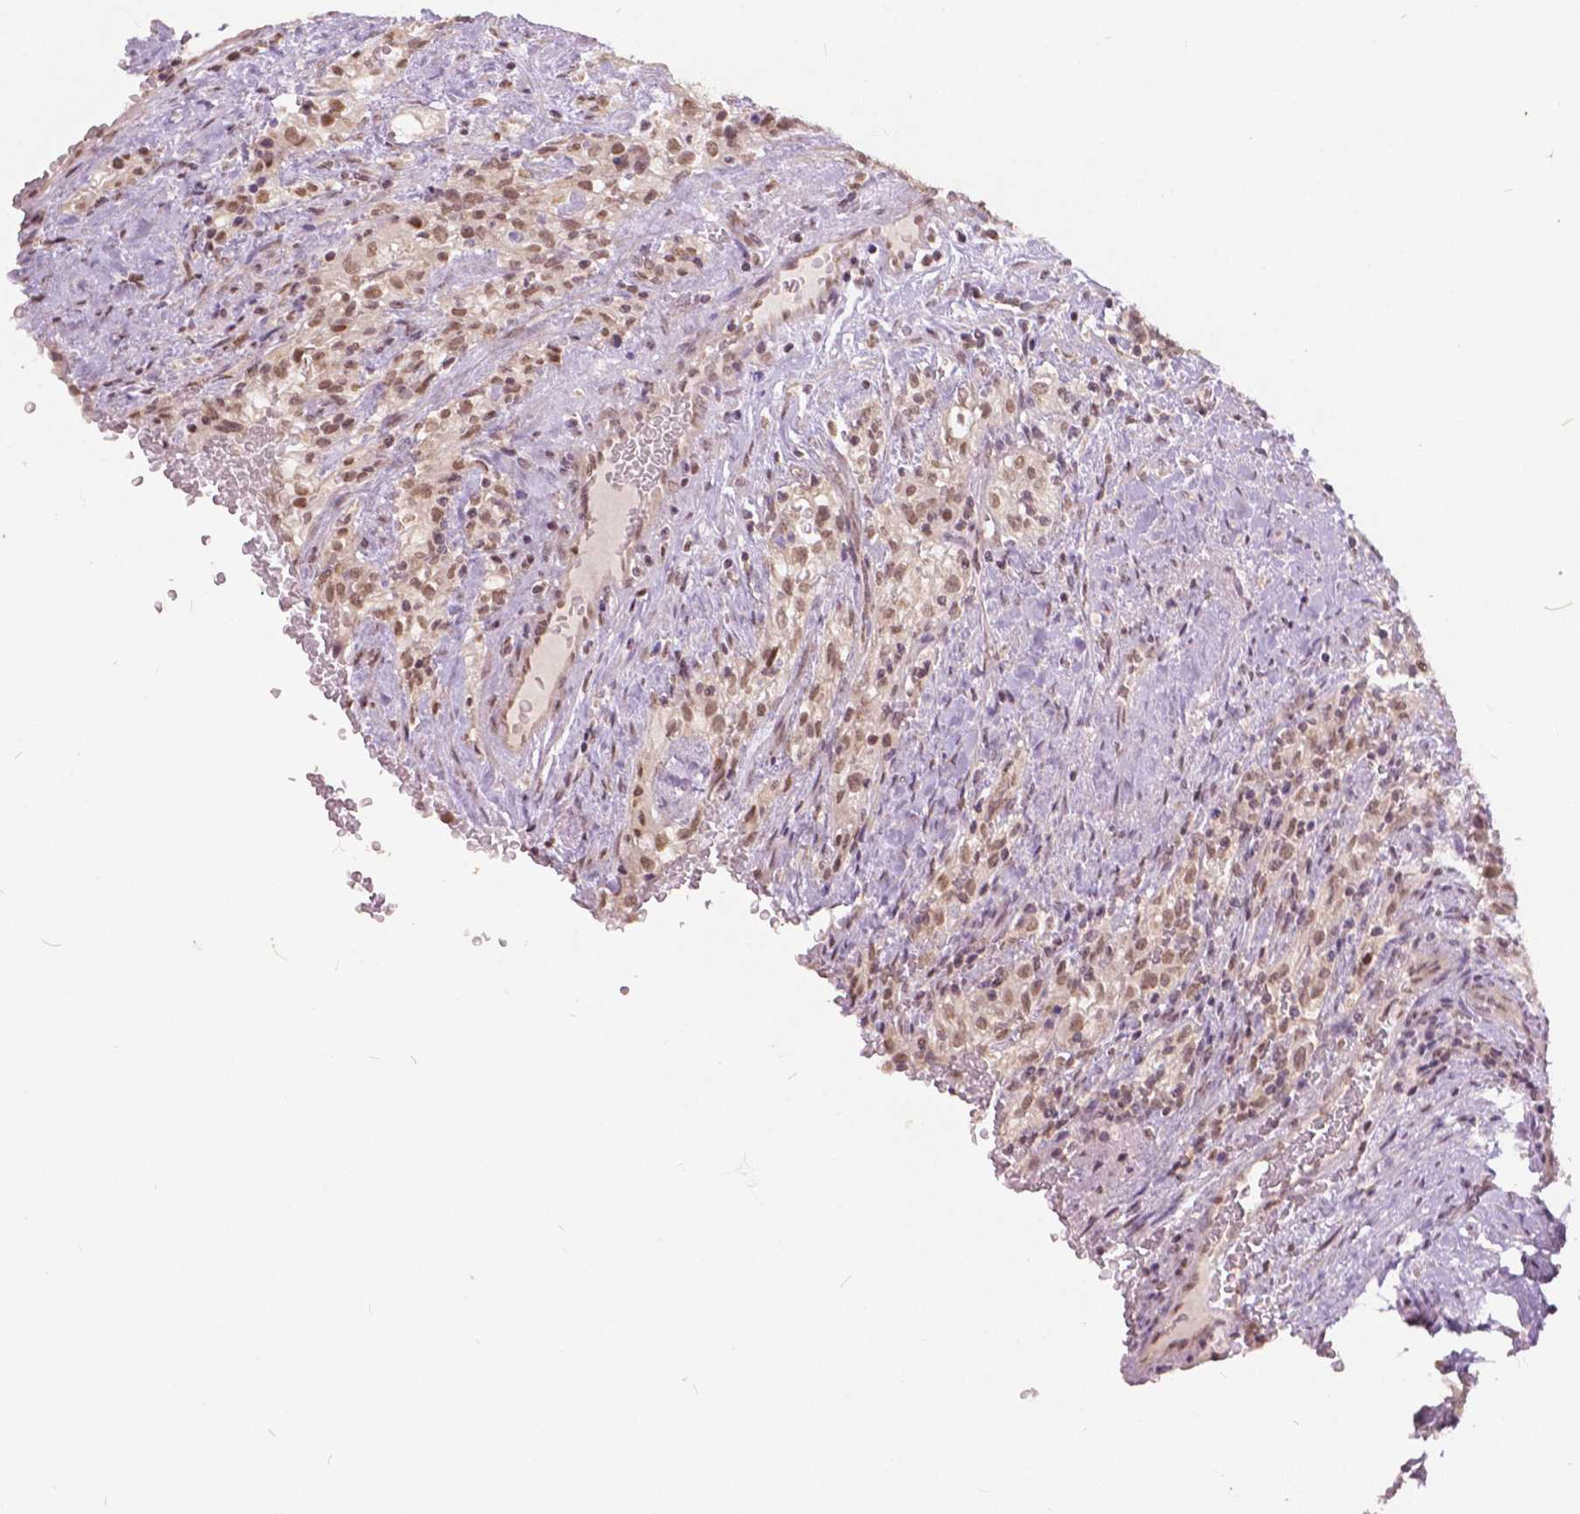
{"staining": {"intensity": "moderate", "quantity": ">75%", "location": "nuclear"}, "tissue": "renal cancer", "cell_type": "Tumor cells", "image_type": "cancer", "snomed": [{"axis": "morphology", "description": "Adenocarcinoma, NOS"}, {"axis": "topography", "description": "Kidney"}], "caption": "A brown stain labels moderate nuclear positivity of a protein in human renal adenocarcinoma tumor cells.", "gene": "HOXA10", "patient": {"sex": "female", "age": 74}}